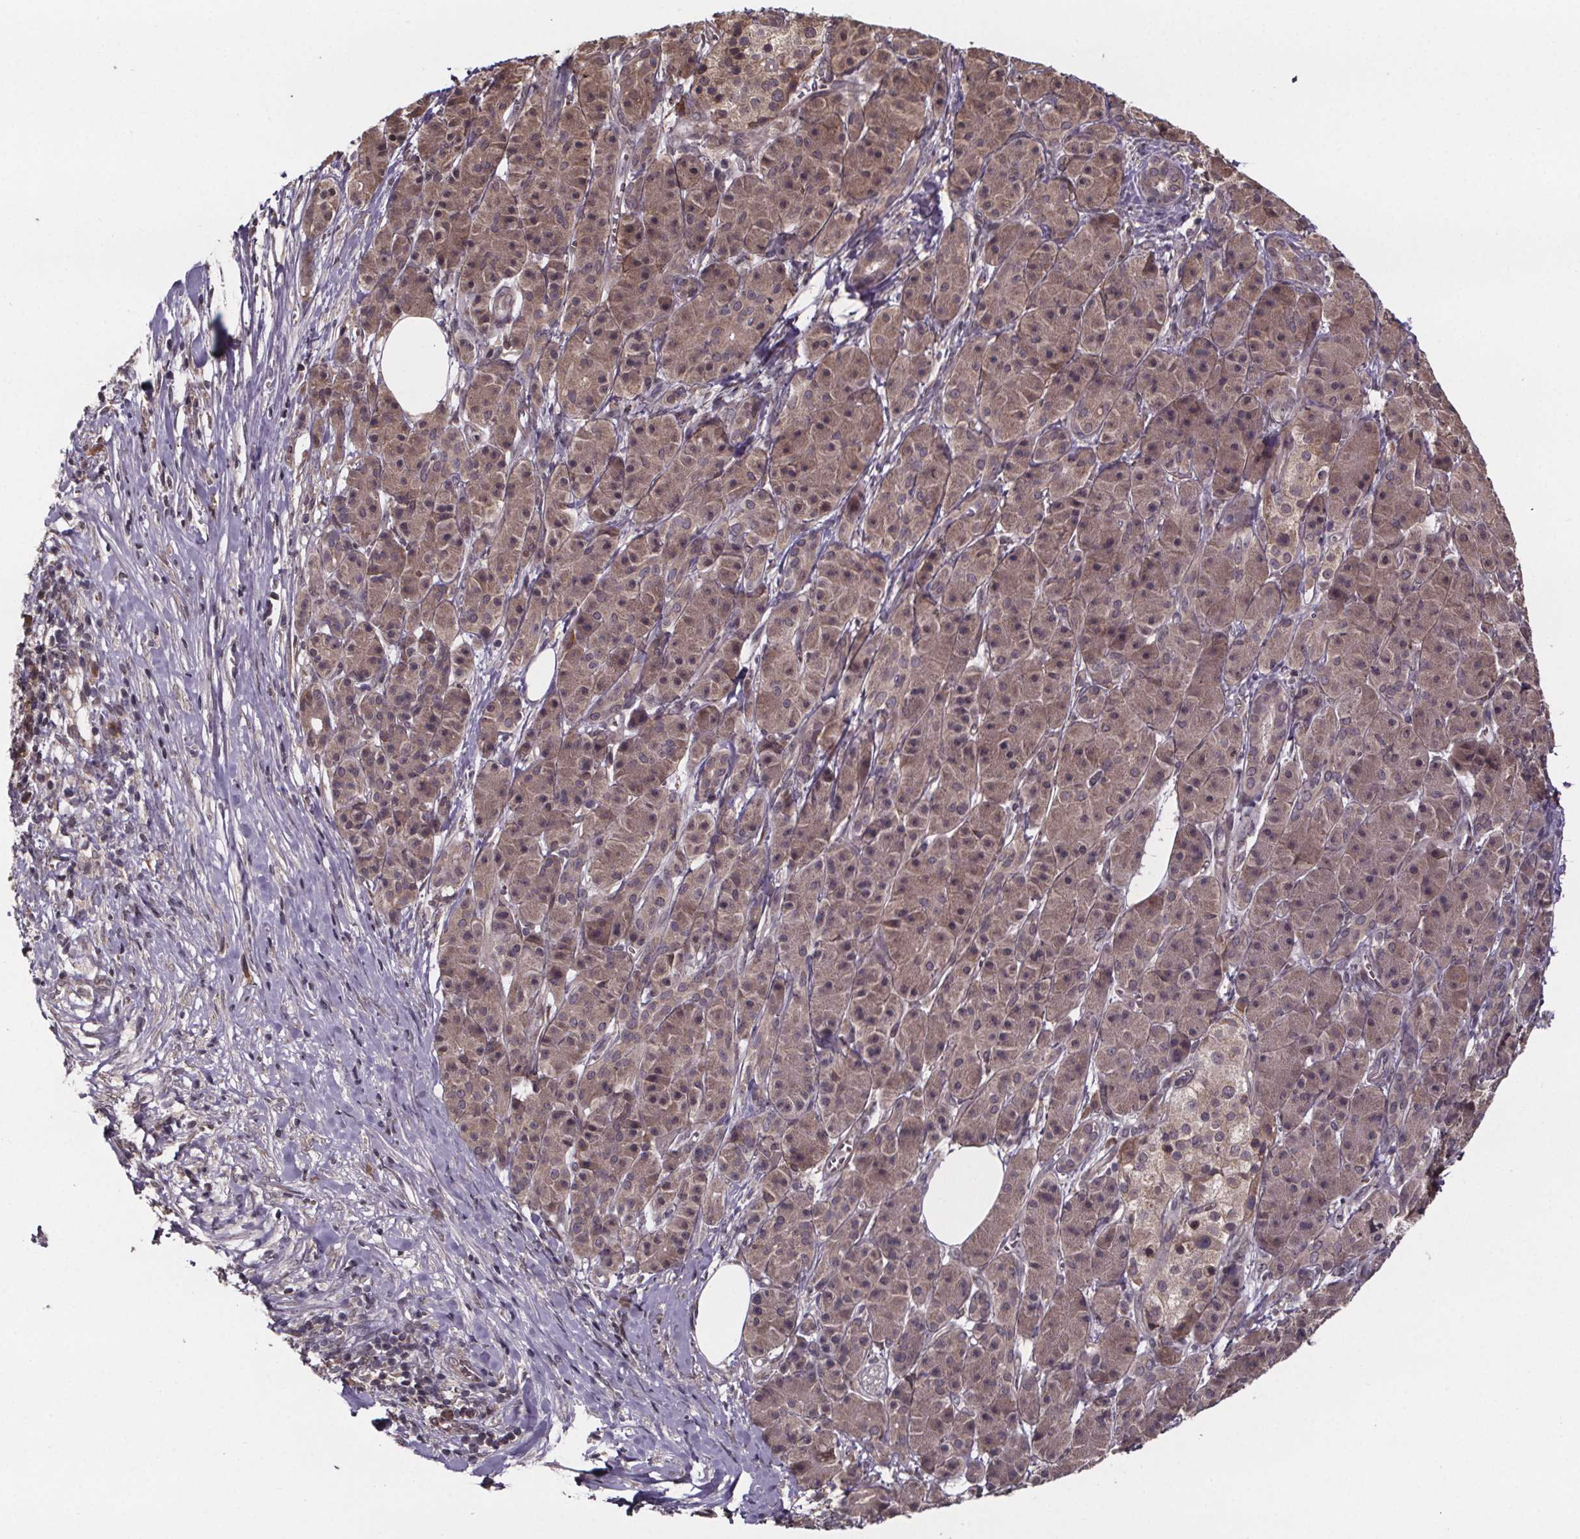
{"staining": {"intensity": "weak", "quantity": ">75%", "location": "cytoplasmic/membranous"}, "tissue": "pancreatic cancer", "cell_type": "Tumor cells", "image_type": "cancer", "snomed": [{"axis": "morphology", "description": "Adenocarcinoma, NOS"}, {"axis": "topography", "description": "Pancreas"}], "caption": "Adenocarcinoma (pancreatic) tissue shows weak cytoplasmic/membranous expression in about >75% of tumor cells, visualized by immunohistochemistry.", "gene": "SAT1", "patient": {"sex": "male", "age": 61}}